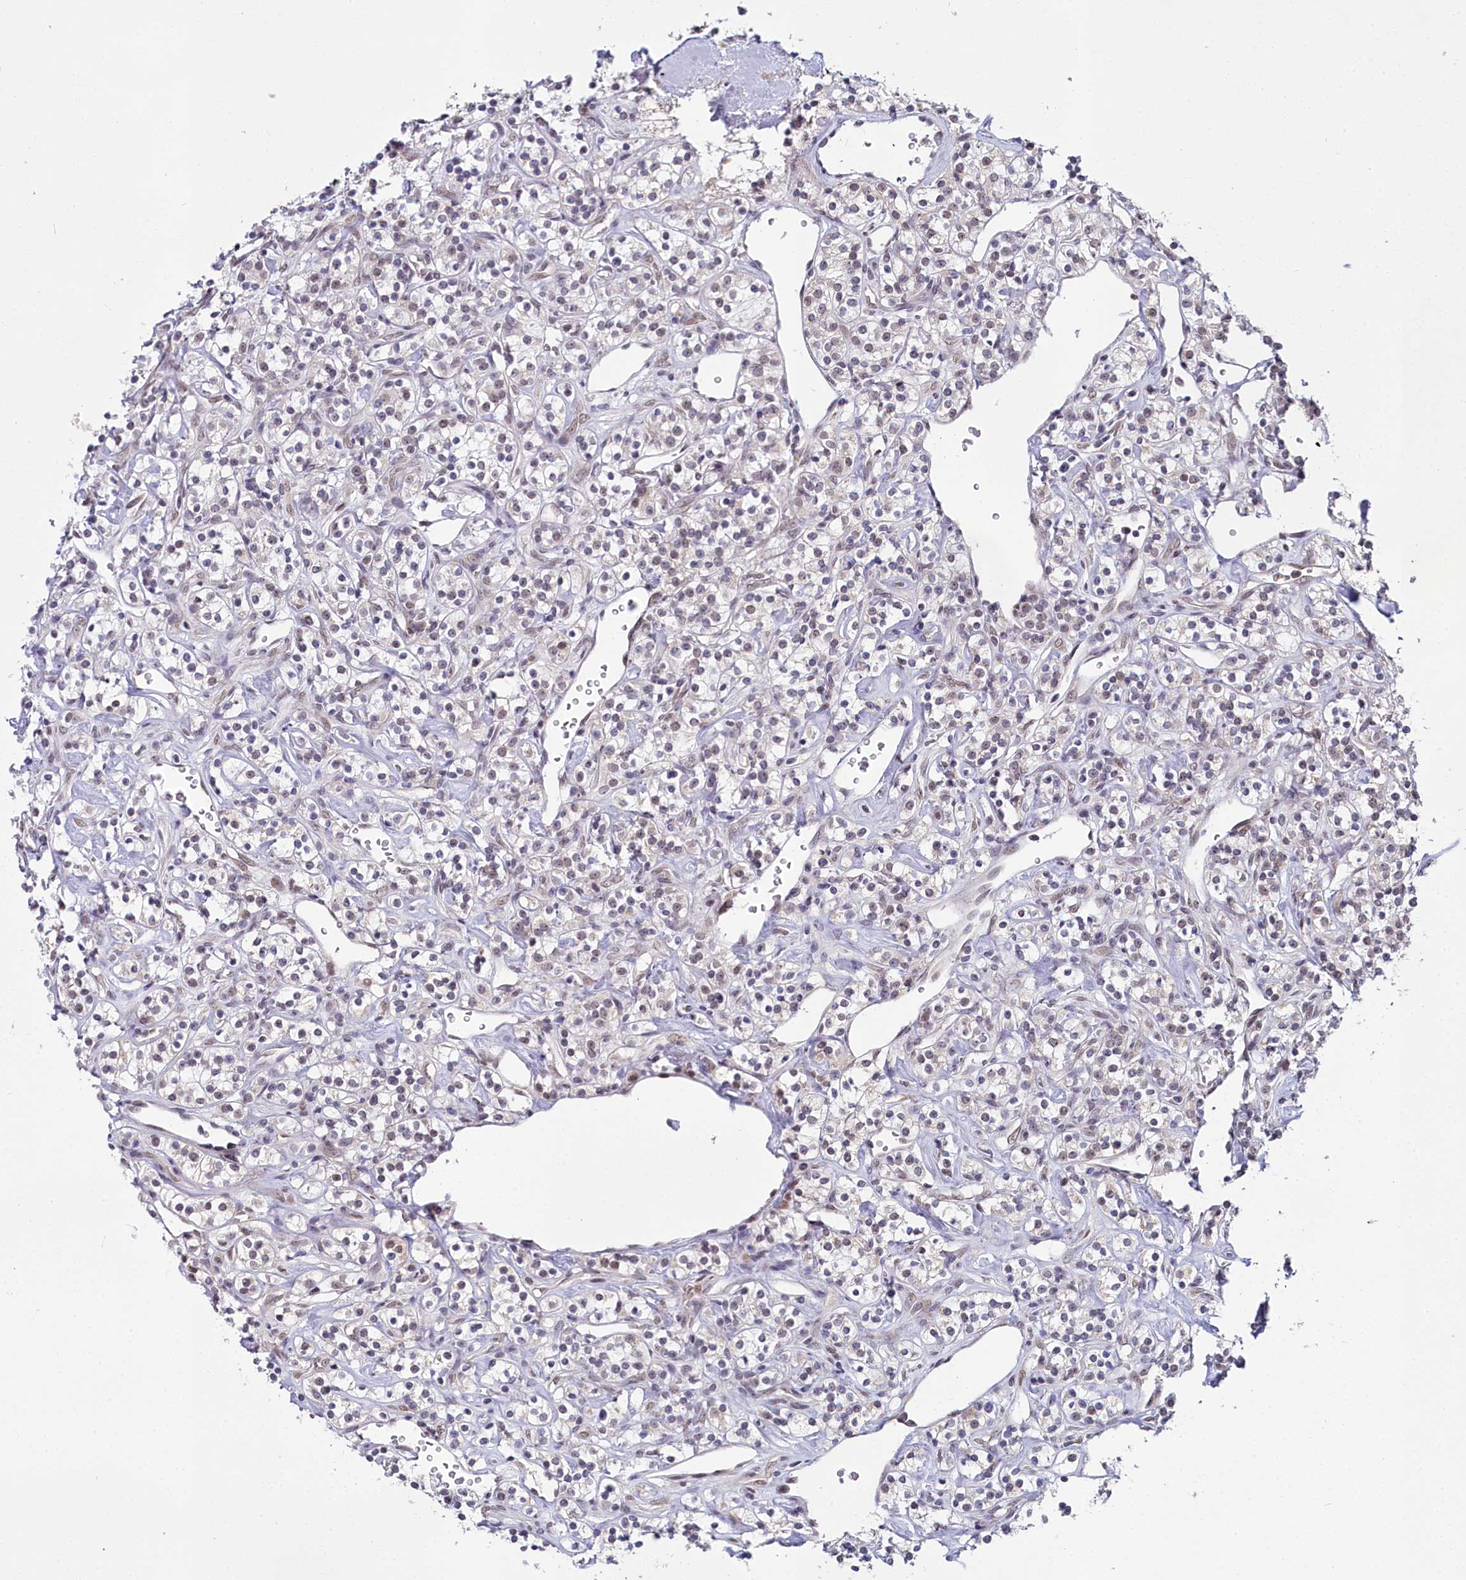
{"staining": {"intensity": "weak", "quantity": "<25%", "location": "nuclear"}, "tissue": "renal cancer", "cell_type": "Tumor cells", "image_type": "cancer", "snomed": [{"axis": "morphology", "description": "Adenocarcinoma, NOS"}, {"axis": "topography", "description": "Kidney"}], "caption": "Human renal cancer (adenocarcinoma) stained for a protein using immunohistochemistry (IHC) displays no expression in tumor cells.", "gene": "PPHLN1", "patient": {"sex": "male", "age": 77}}